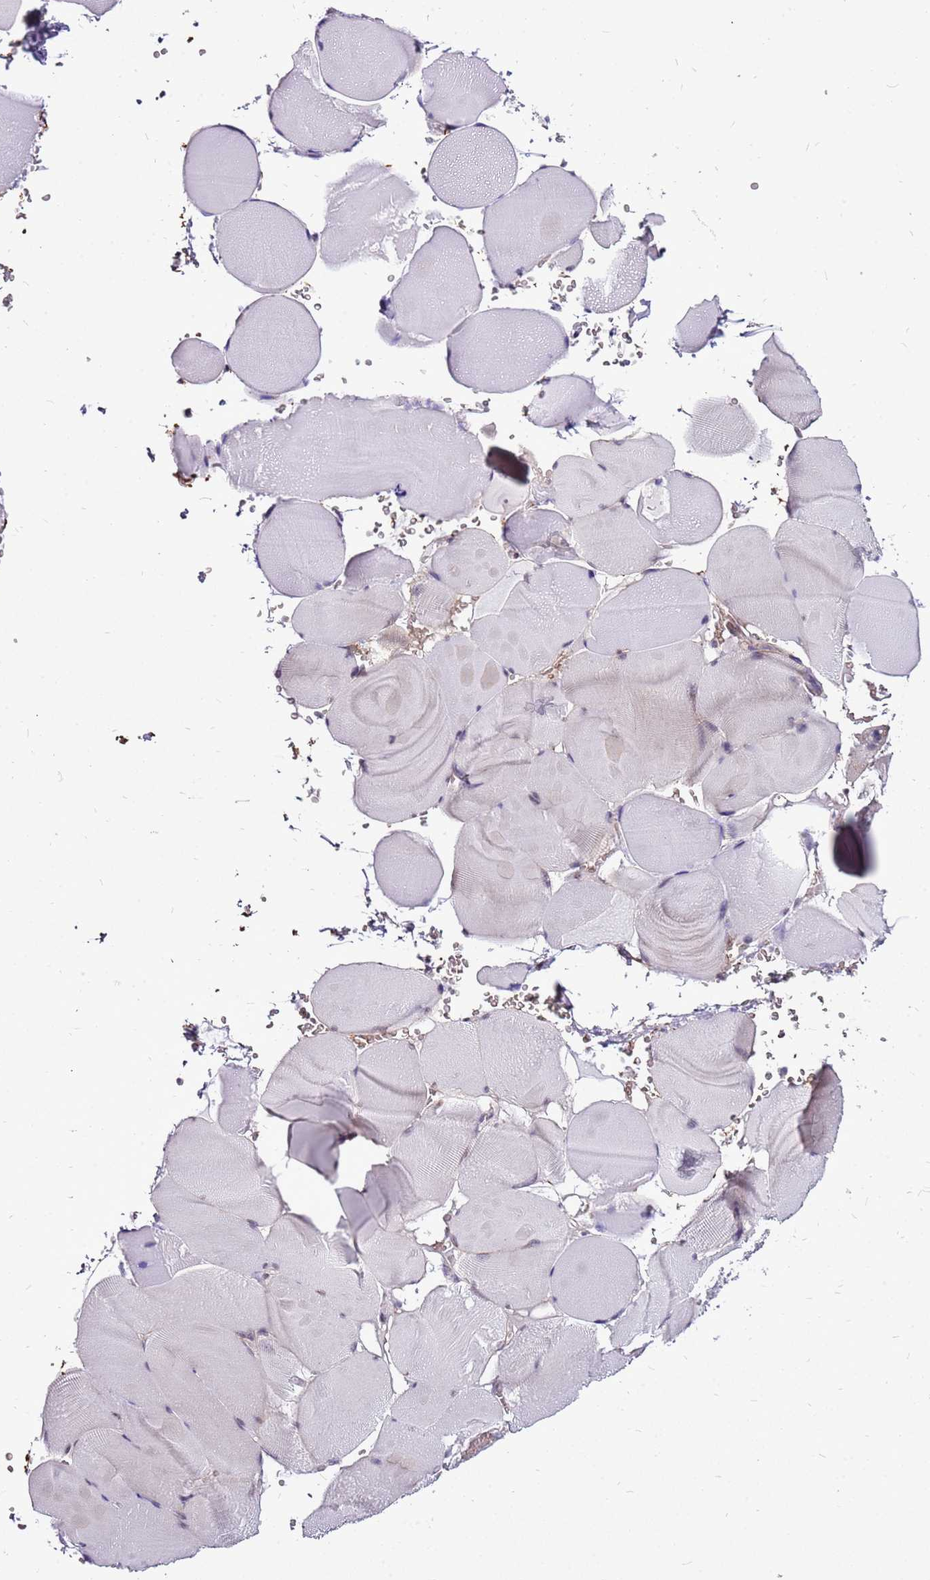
{"staining": {"intensity": "weak", "quantity": "<25%", "location": "nuclear"}, "tissue": "skeletal muscle", "cell_type": "Myocytes", "image_type": "normal", "snomed": [{"axis": "morphology", "description": "Normal tissue, NOS"}, {"axis": "topography", "description": "Skeletal muscle"}], "caption": "The histopathology image reveals no staining of myocytes in benign skeletal muscle. (Immunohistochemistry (ihc), brightfield microscopy, high magnification).", "gene": "CCDC166", "patient": {"sex": "male", "age": 62}}